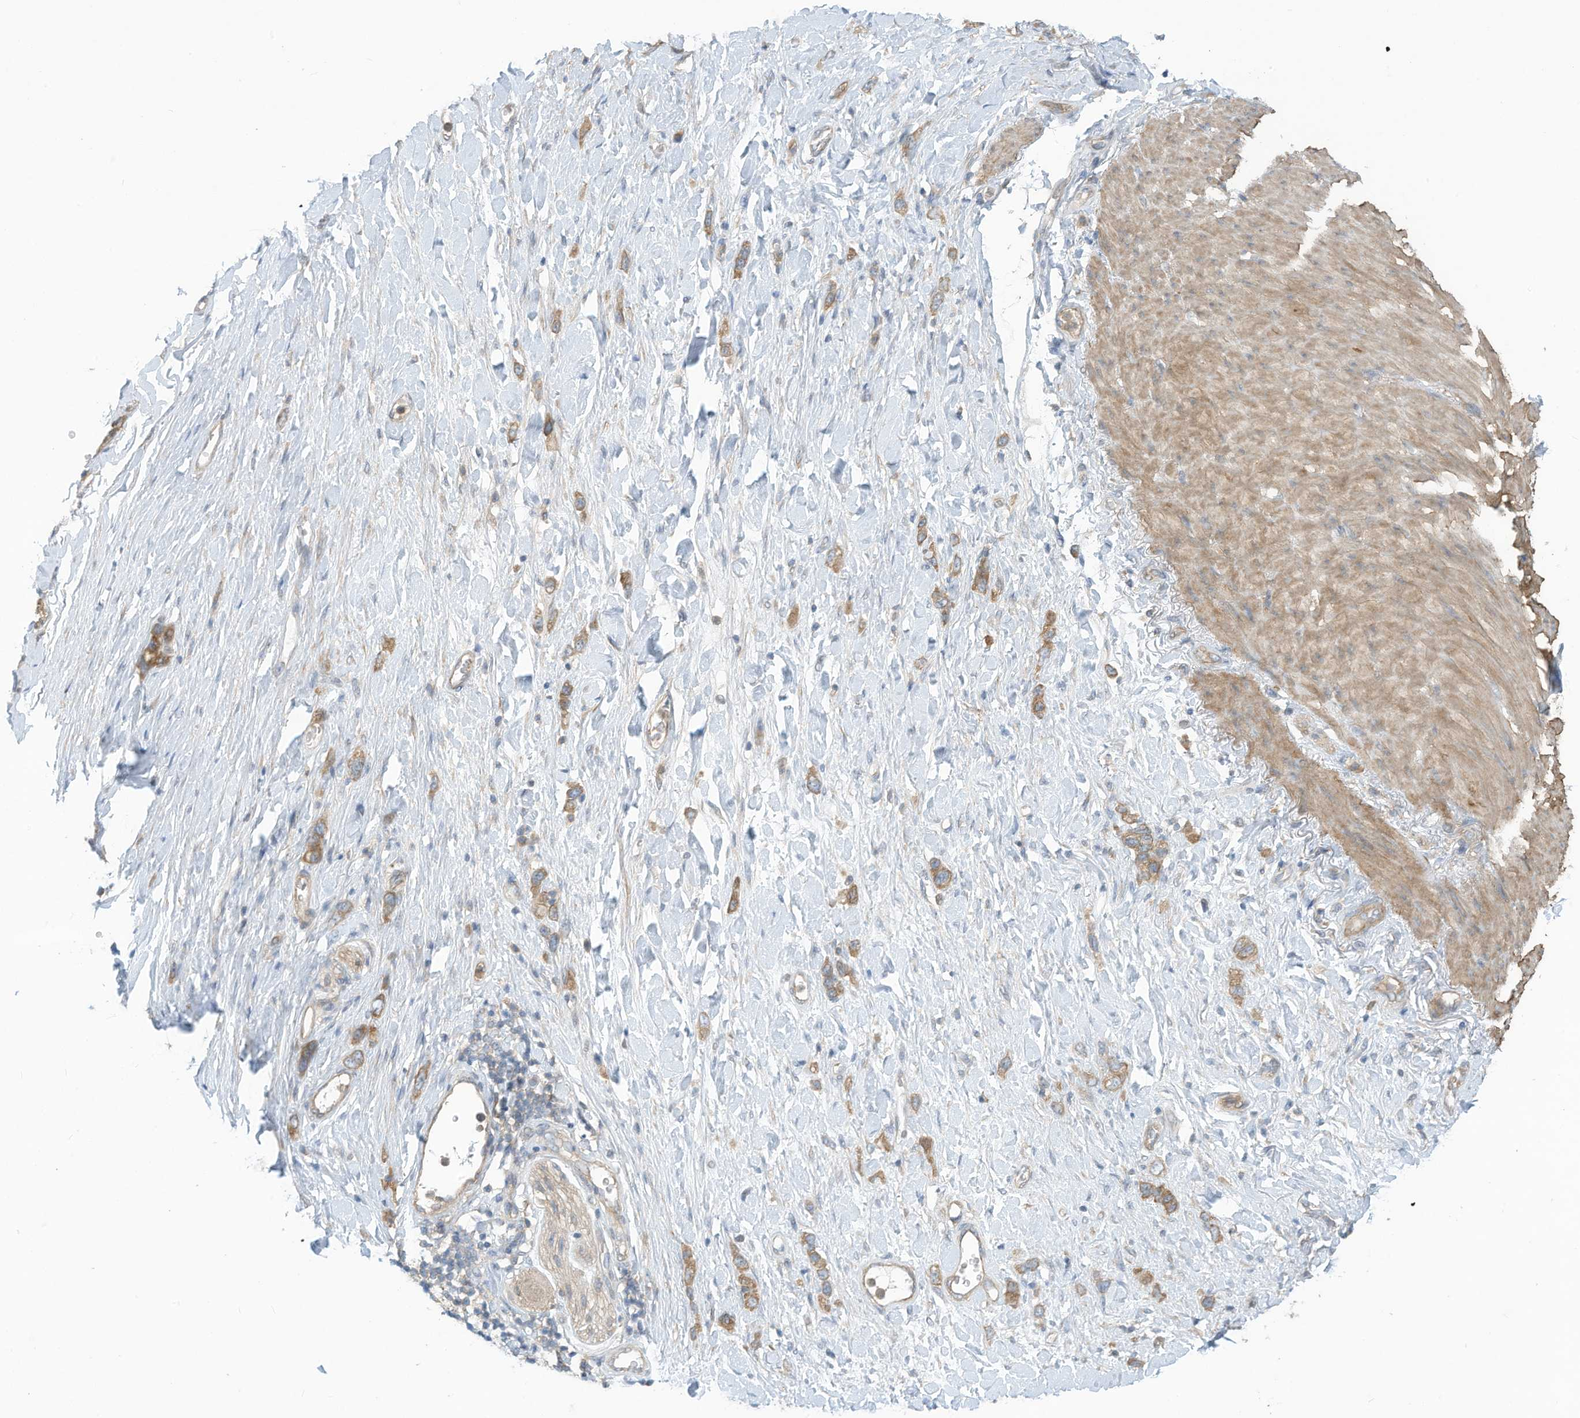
{"staining": {"intensity": "moderate", "quantity": ">75%", "location": "cytoplasmic/membranous"}, "tissue": "stomach cancer", "cell_type": "Tumor cells", "image_type": "cancer", "snomed": [{"axis": "morphology", "description": "Adenocarcinoma, NOS"}, {"axis": "topography", "description": "Stomach"}], "caption": "An immunohistochemistry micrograph of neoplastic tissue is shown. Protein staining in brown highlights moderate cytoplasmic/membranous positivity in stomach adenocarcinoma within tumor cells.", "gene": "ADI1", "patient": {"sex": "female", "age": 65}}